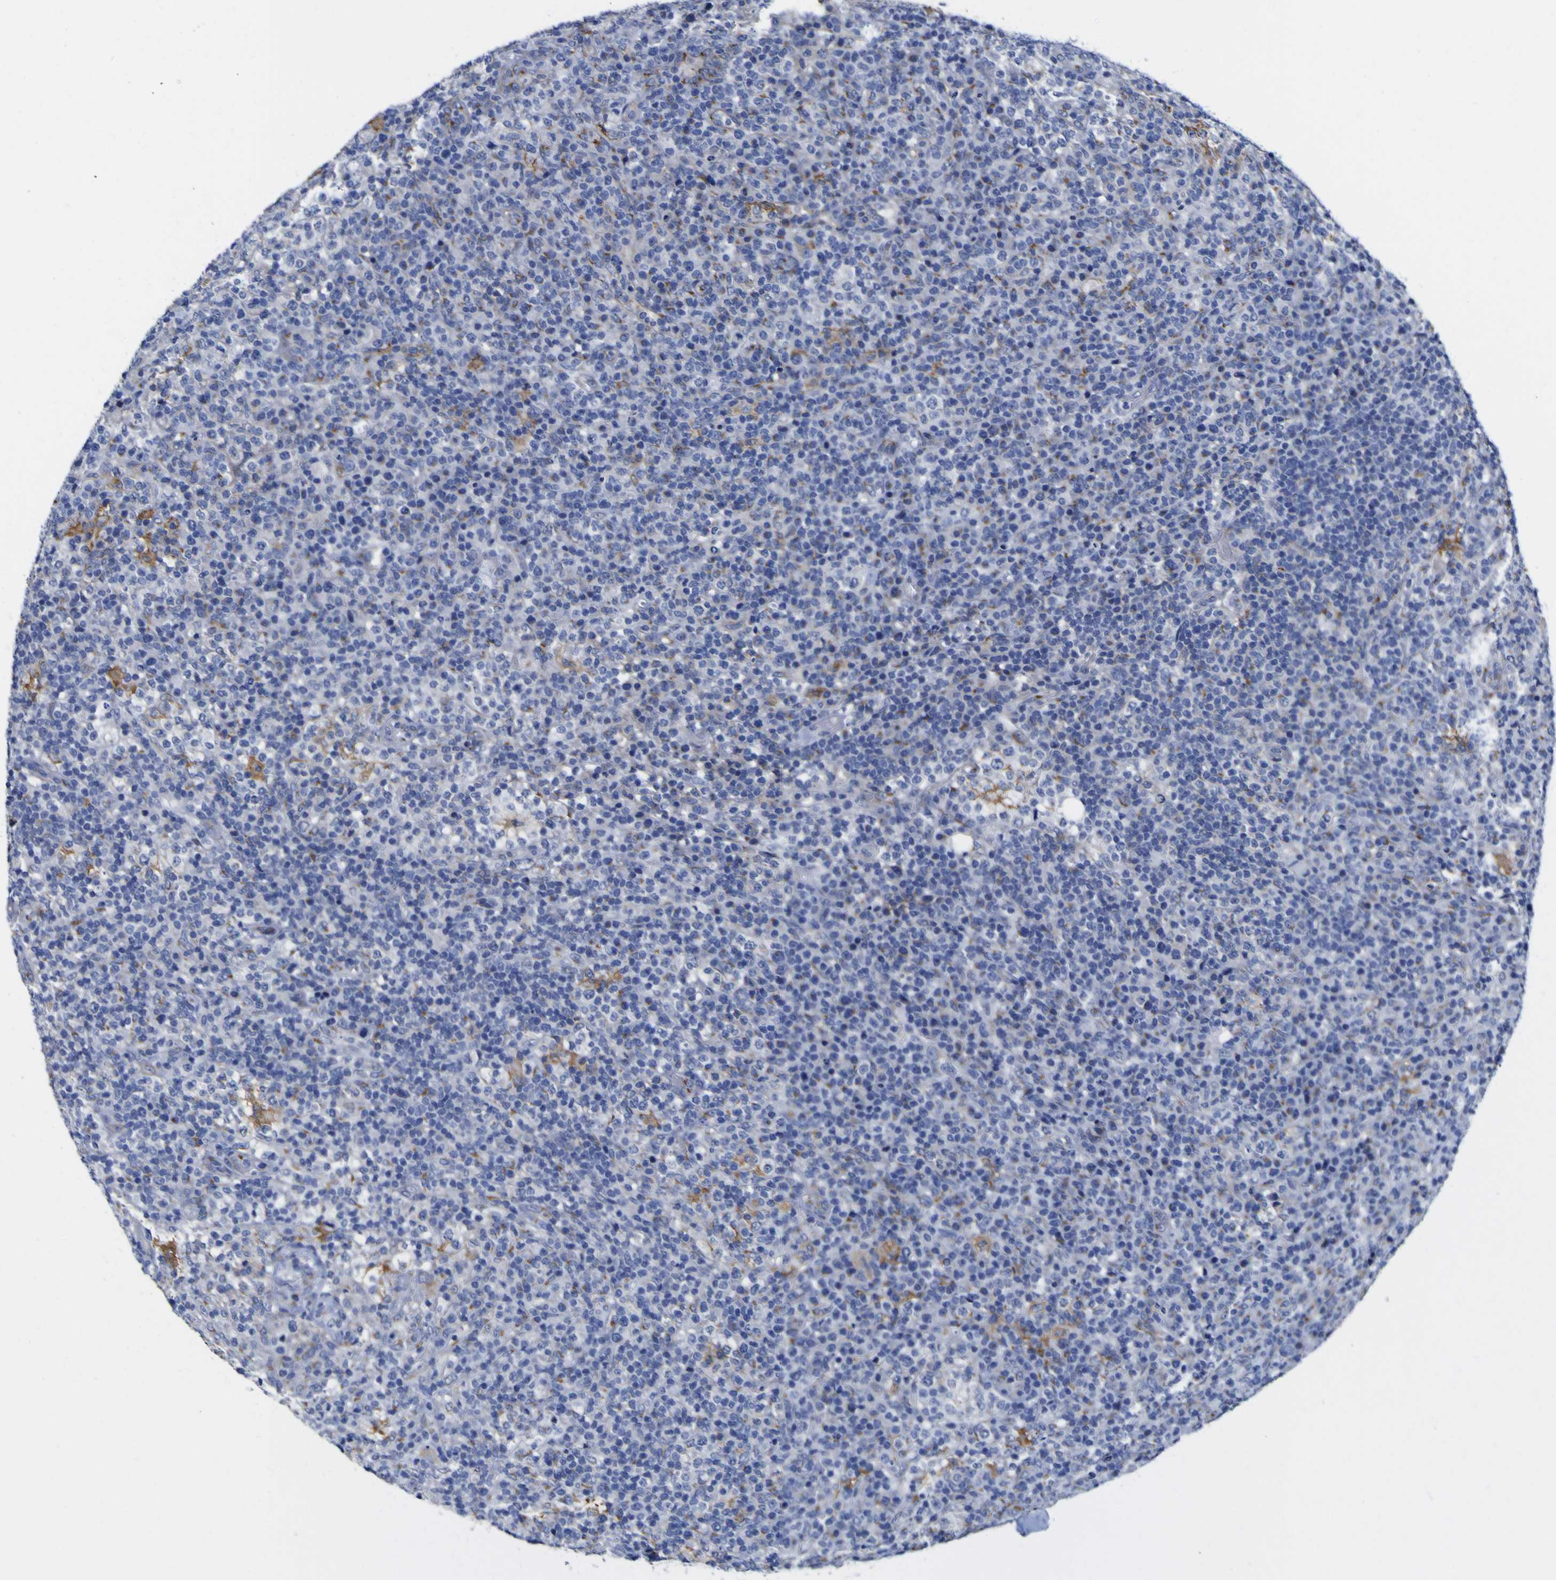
{"staining": {"intensity": "weak", "quantity": "<25%", "location": "cytoplasmic/membranous"}, "tissue": "lymphoma", "cell_type": "Tumor cells", "image_type": "cancer", "snomed": [{"axis": "morphology", "description": "Malignant lymphoma, non-Hodgkin's type, High grade"}, {"axis": "topography", "description": "Lymph node"}], "caption": "There is no significant staining in tumor cells of lymphoma.", "gene": "GOLM1", "patient": {"sex": "female", "age": 76}}